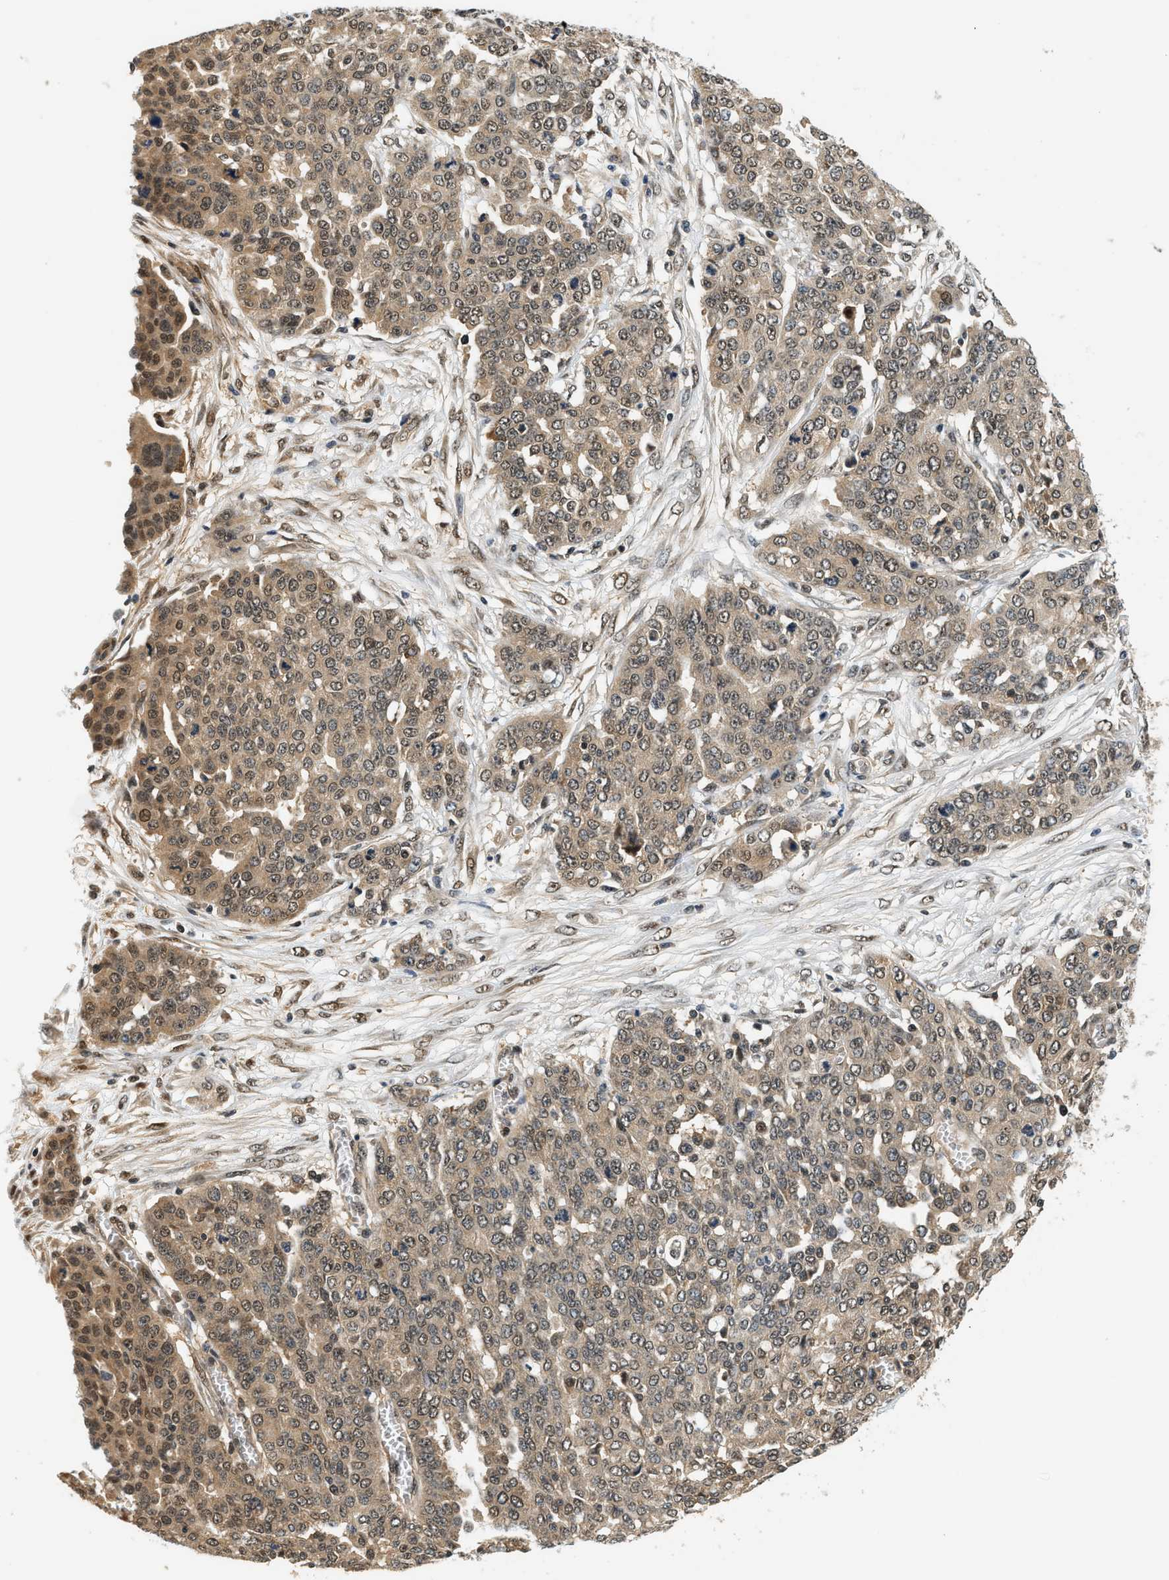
{"staining": {"intensity": "moderate", "quantity": ">75%", "location": "cytoplasmic/membranous,nuclear"}, "tissue": "ovarian cancer", "cell_type": "Tumor cells", "image_type": "cancer", "snomed": [{"axis": "morphology", "description": "Cystadenocarcinoma, serous, NOS"}, {"axis": "topography", "description": "Soft tissue"}, {"axis": "topography", "description": "Ovary"}], "caption": "High-power microscopy captured an immunohistochemistry (IHC) histopathology image of ovarian cancer, revealing moderate cytoplasmic/membranous and nuclear expression in about >75% of tumor cells.", "gene": "PSMD3", "patient": {"sex": "female", "age": 57}}